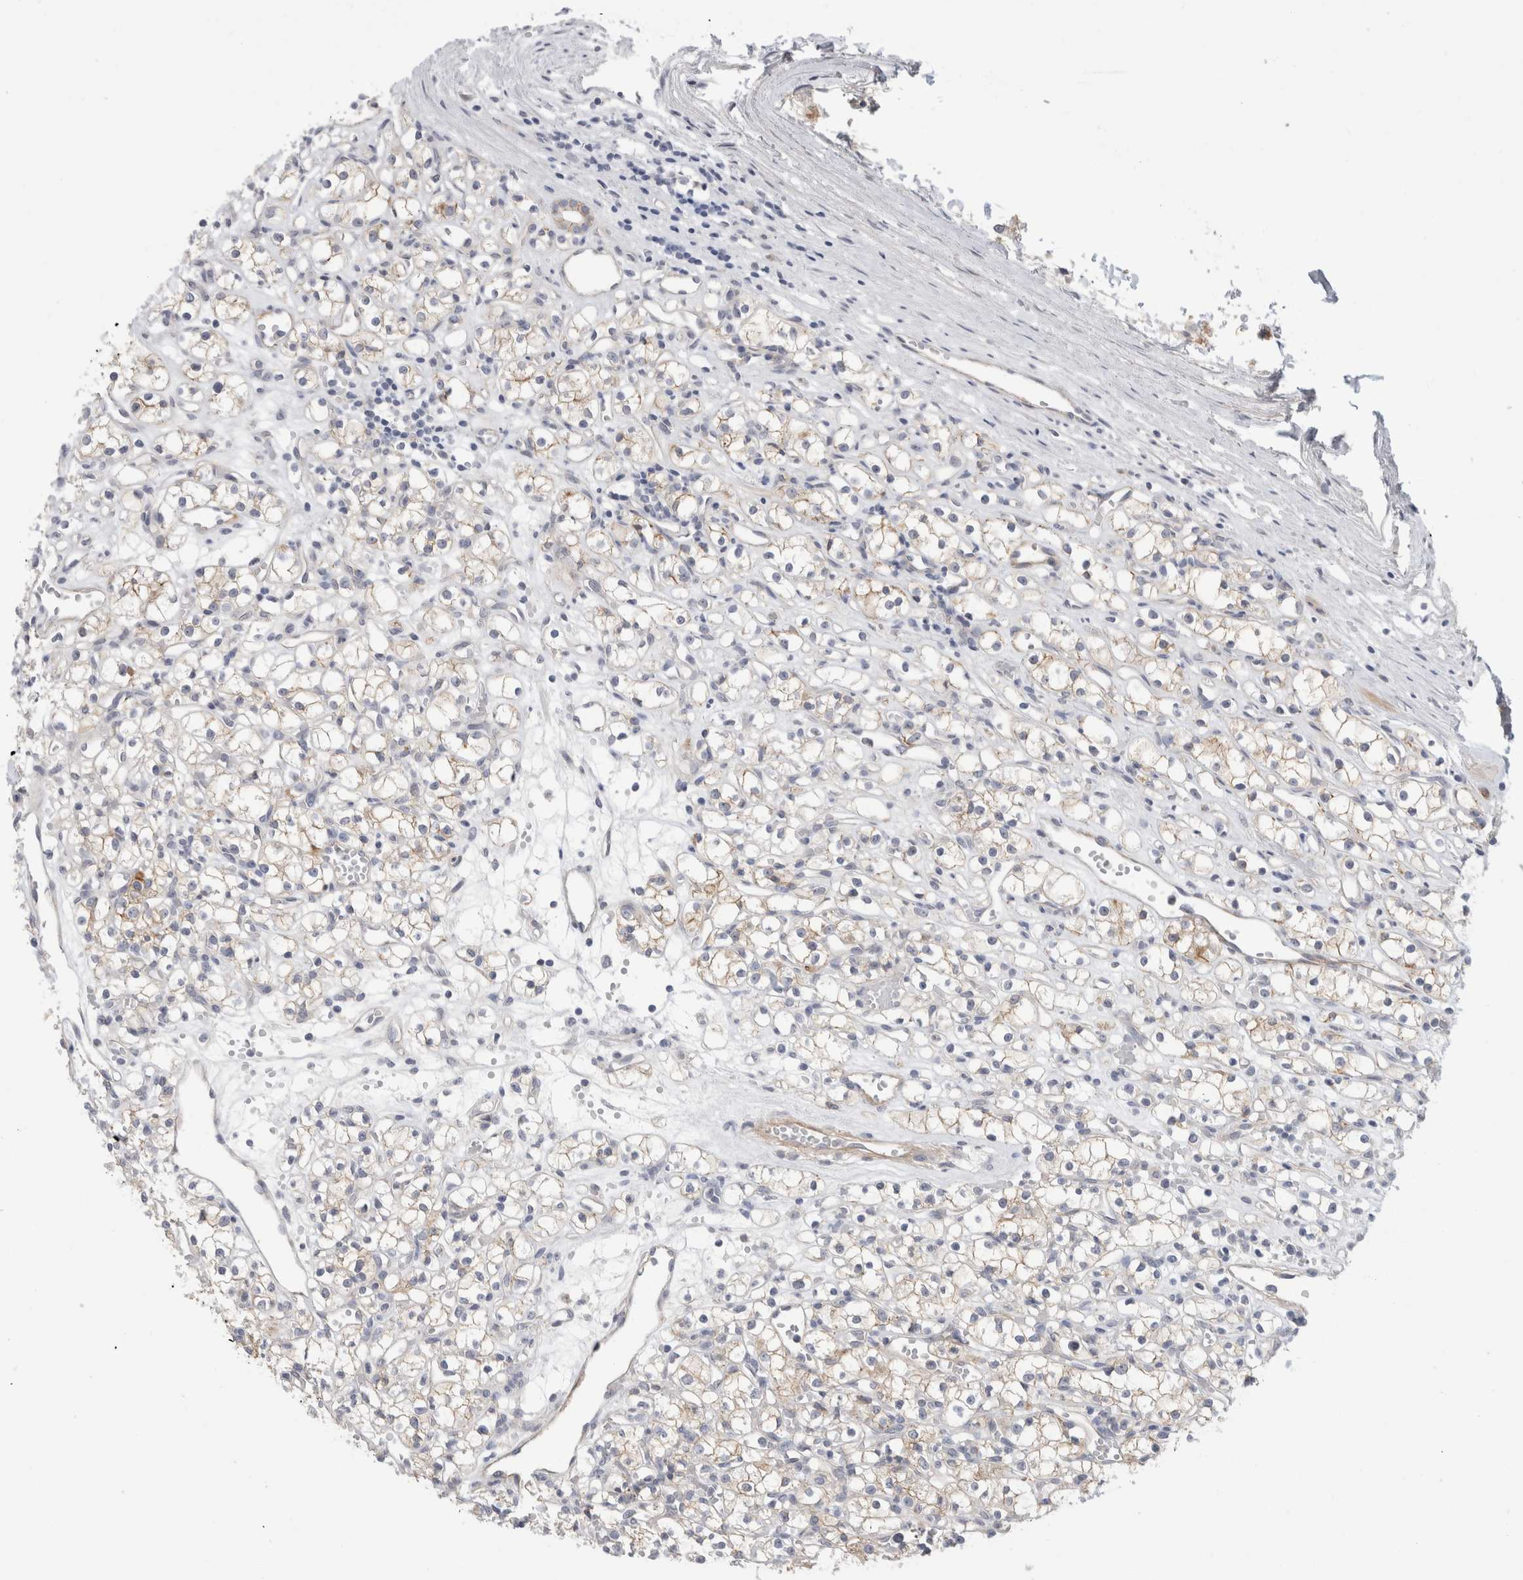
{"staining": {"intensity": "weak", "quantity": "25%-75%", "location": "cytoplasmic/membranous"}, "tissue": "renal cancer", "cell_type": "Tumor cells", "image_type": "cancer", "snomed": [{"axis": "morphology", "description": "Adenocarcinoma, NOS"}, {"axis": "topography", "description": "Kidney"}], "caption": "Human renal adenocarcinoma stained for a protein (brown) reveals weak cytoplasmic/membranous positive expression in about 25%-75% of tumor cells.", "gene": "VANGL1", "patient": {"sex": "female", "age": 59}}